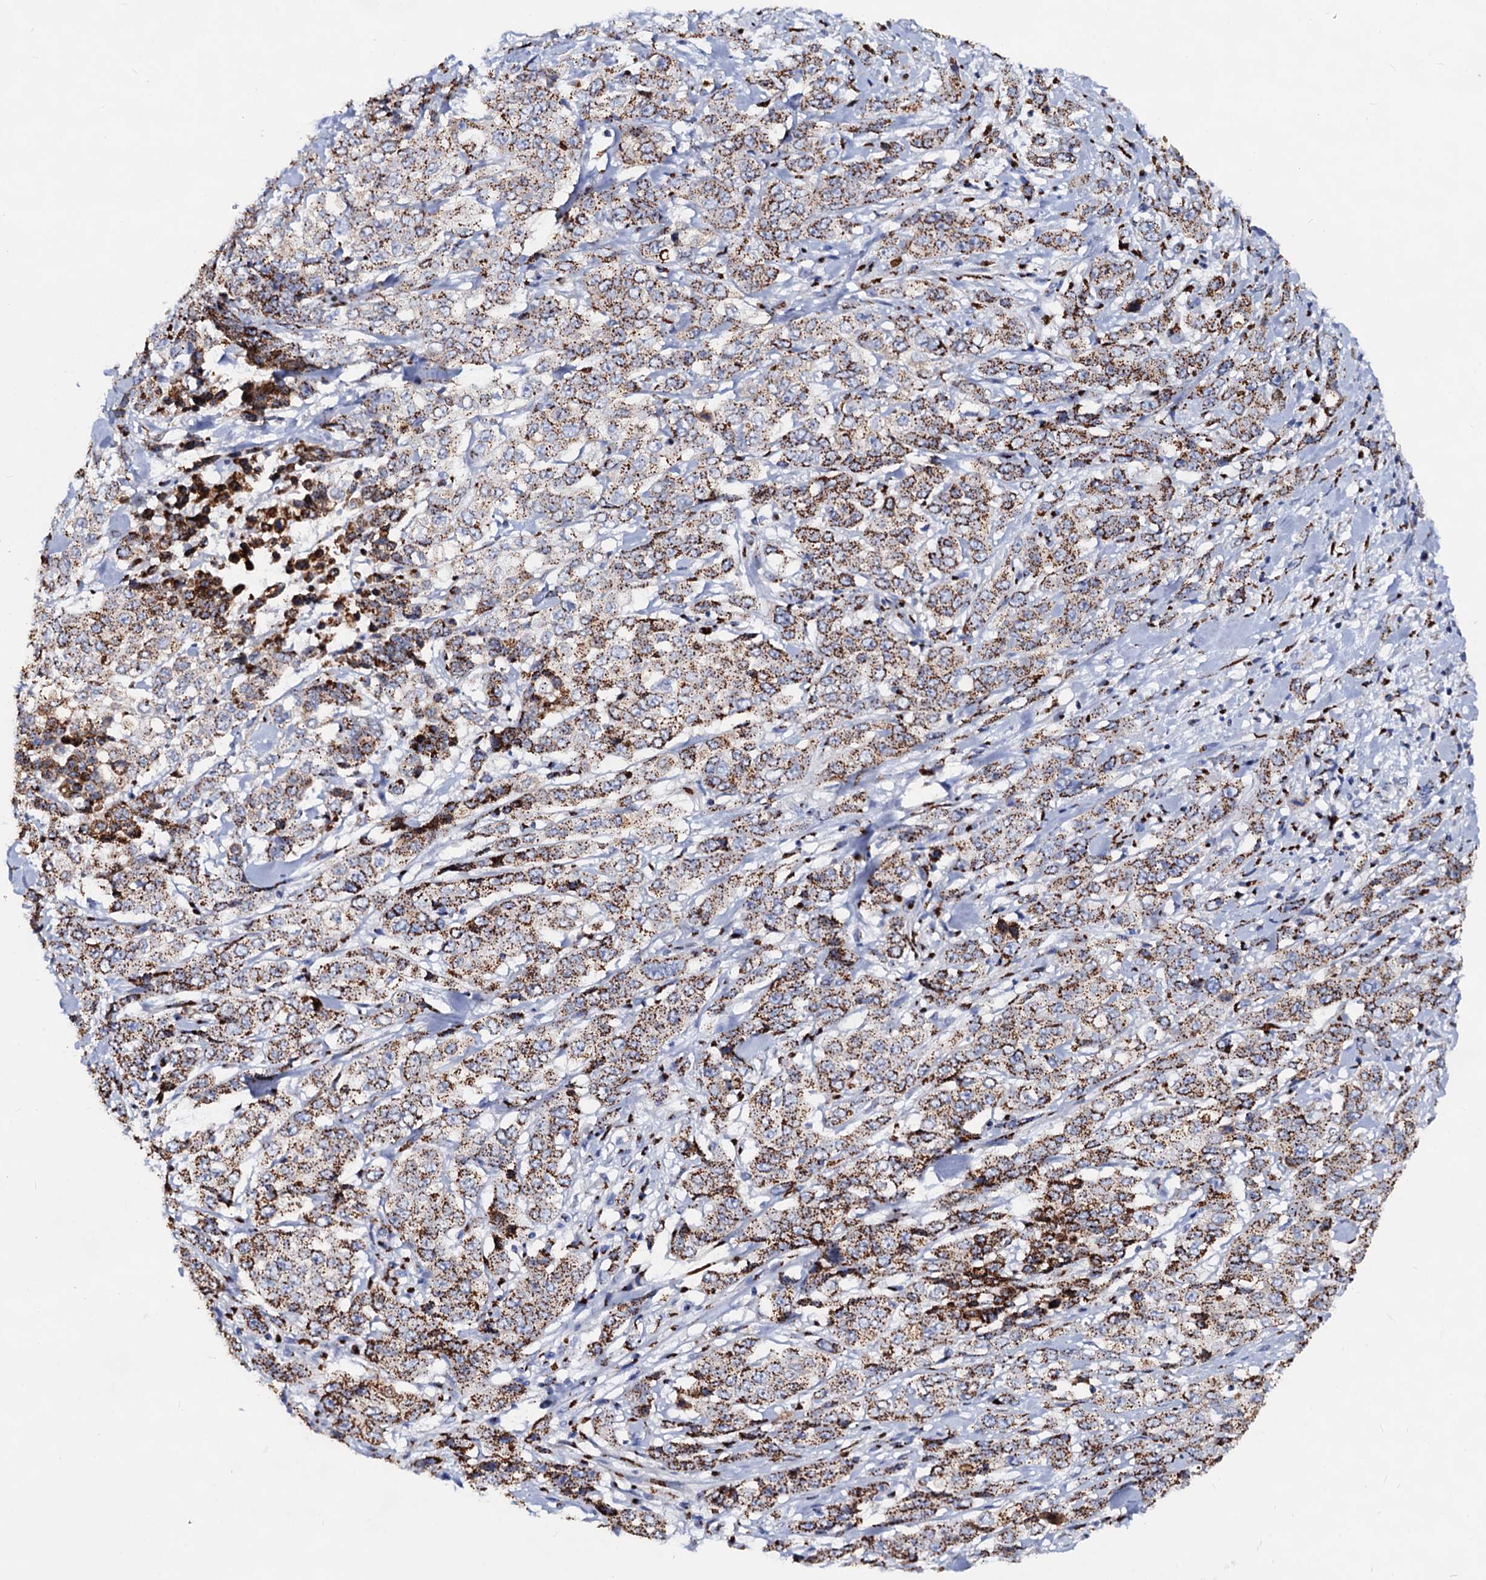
{"staining": {"intensity": "strong", "quantity": ">75%", "location": "cytoplasmic/membranous"}, "tissue": "stomach cancer", "cell_type": "Tumor cells", "image_type": "cancer", "snomed": [{"axis": "morphology", "description": "Adenocarcinoma, NOS"}, {"axis": "topography", "description": "Stomach, upper"}], "caption": "A histopathology image of stomach adenocarcinoma stained for a protein reveals strong cytoplasmic/membranous brown staining in tumor cells.", "gene": "TM9SF3", "patient": {"sex": "male", "age": 62}}